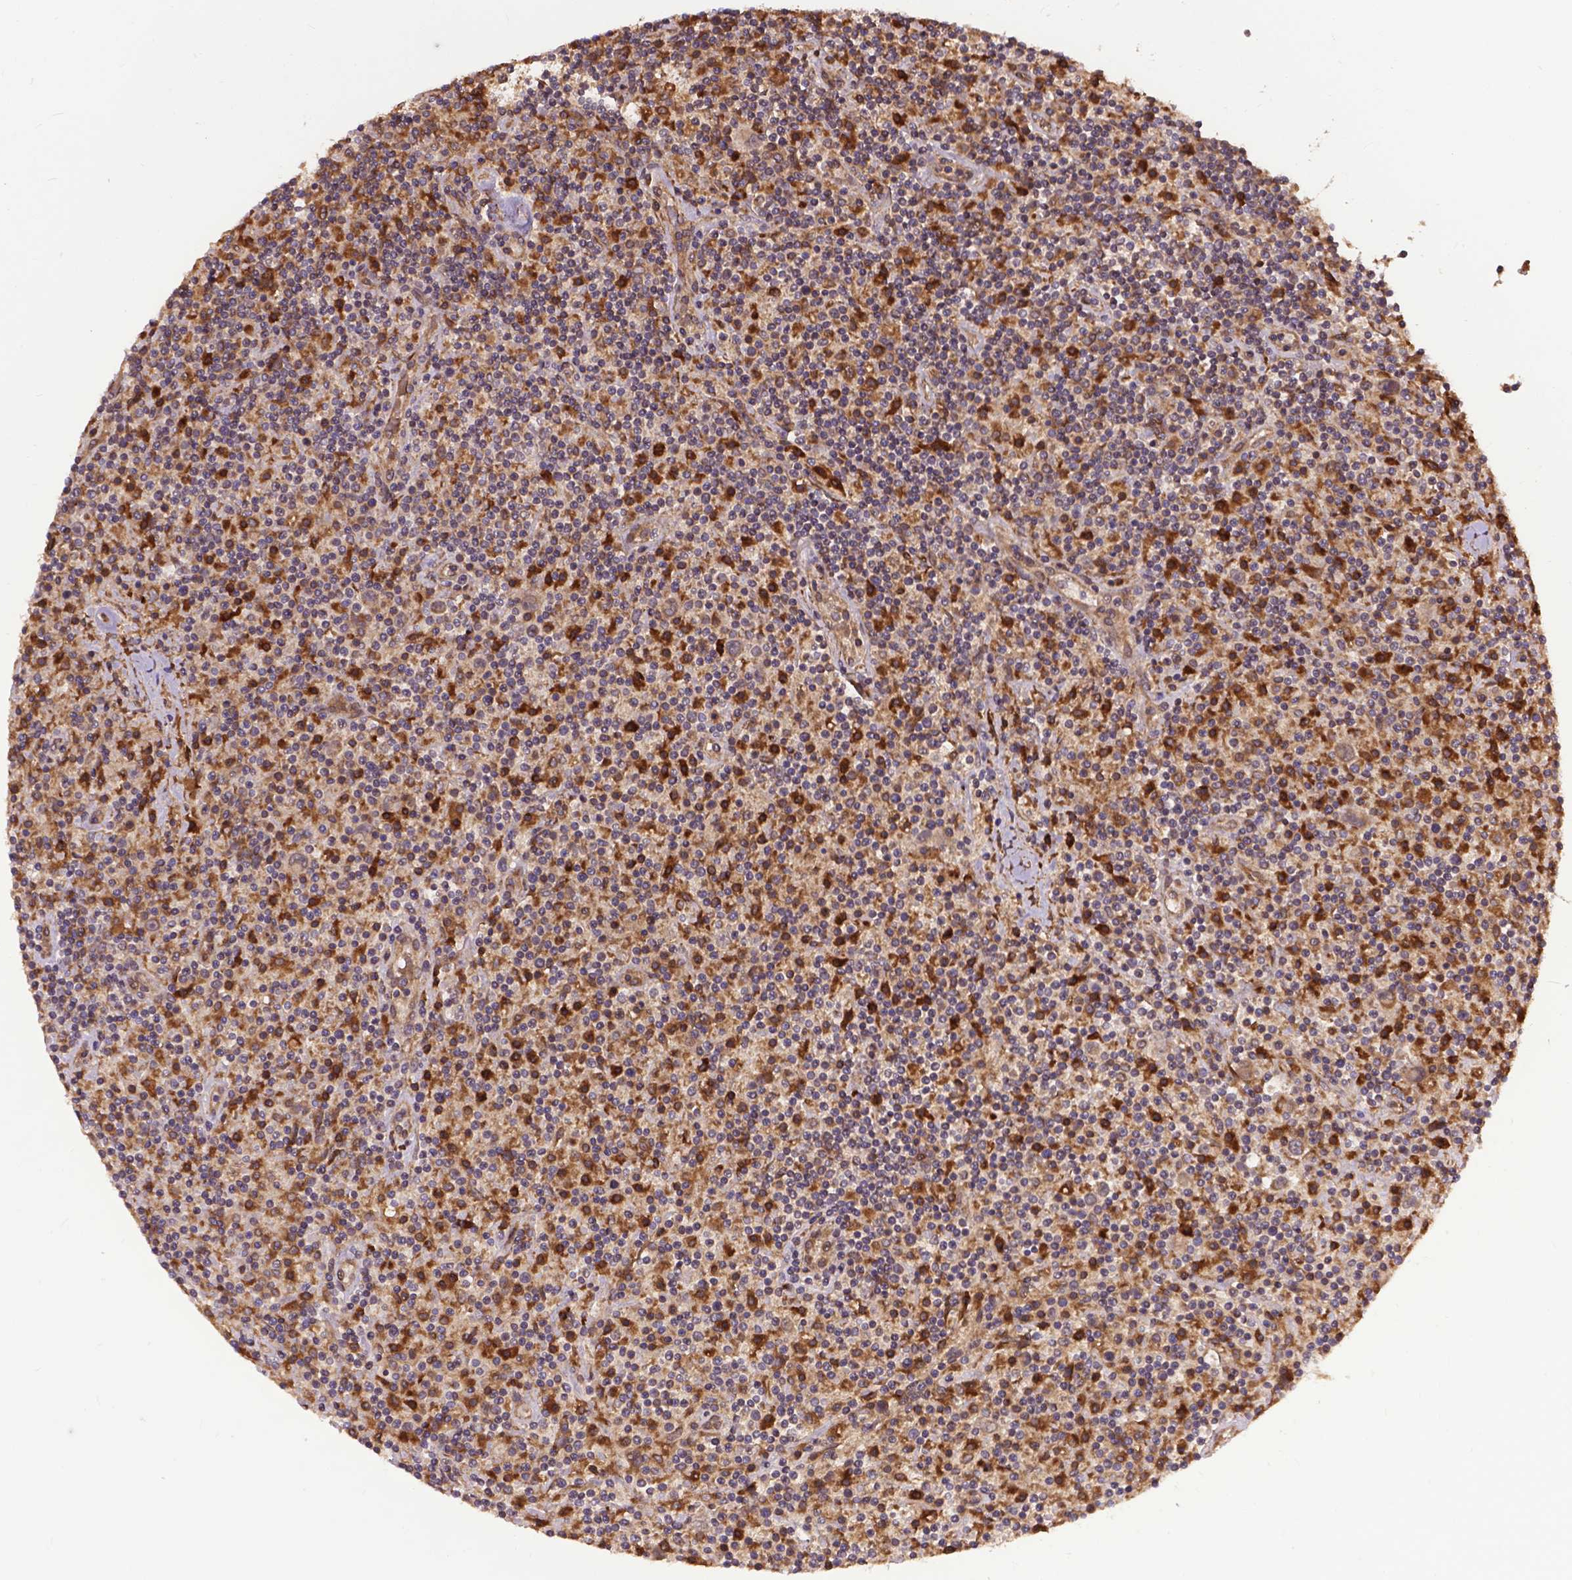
{"staining": {"intensity": "moderate", "quantity": ">75%", "location": "cytoplasmic/membranous"}, "tissue": "lymphoma", "cell_type": "Tumor cells", "image_type": "cancer", "snomed": [{"axis": "morphology", "description": "Hodgkin's disease, NOS"}, {"axis": "topography", "description": "Lymph node"}], "caption": "Brown immunohistochemical staining in human lymphoma demonstrates moderate cytoplasmic/membranous staining in about >75% of tumor cells. (DAB (3,3'-diaminobenzidine) IHC with brightfield microscopy, high magnification).", "gene": "ZNF616", "patient": {"sex": "male", "age": 70}}